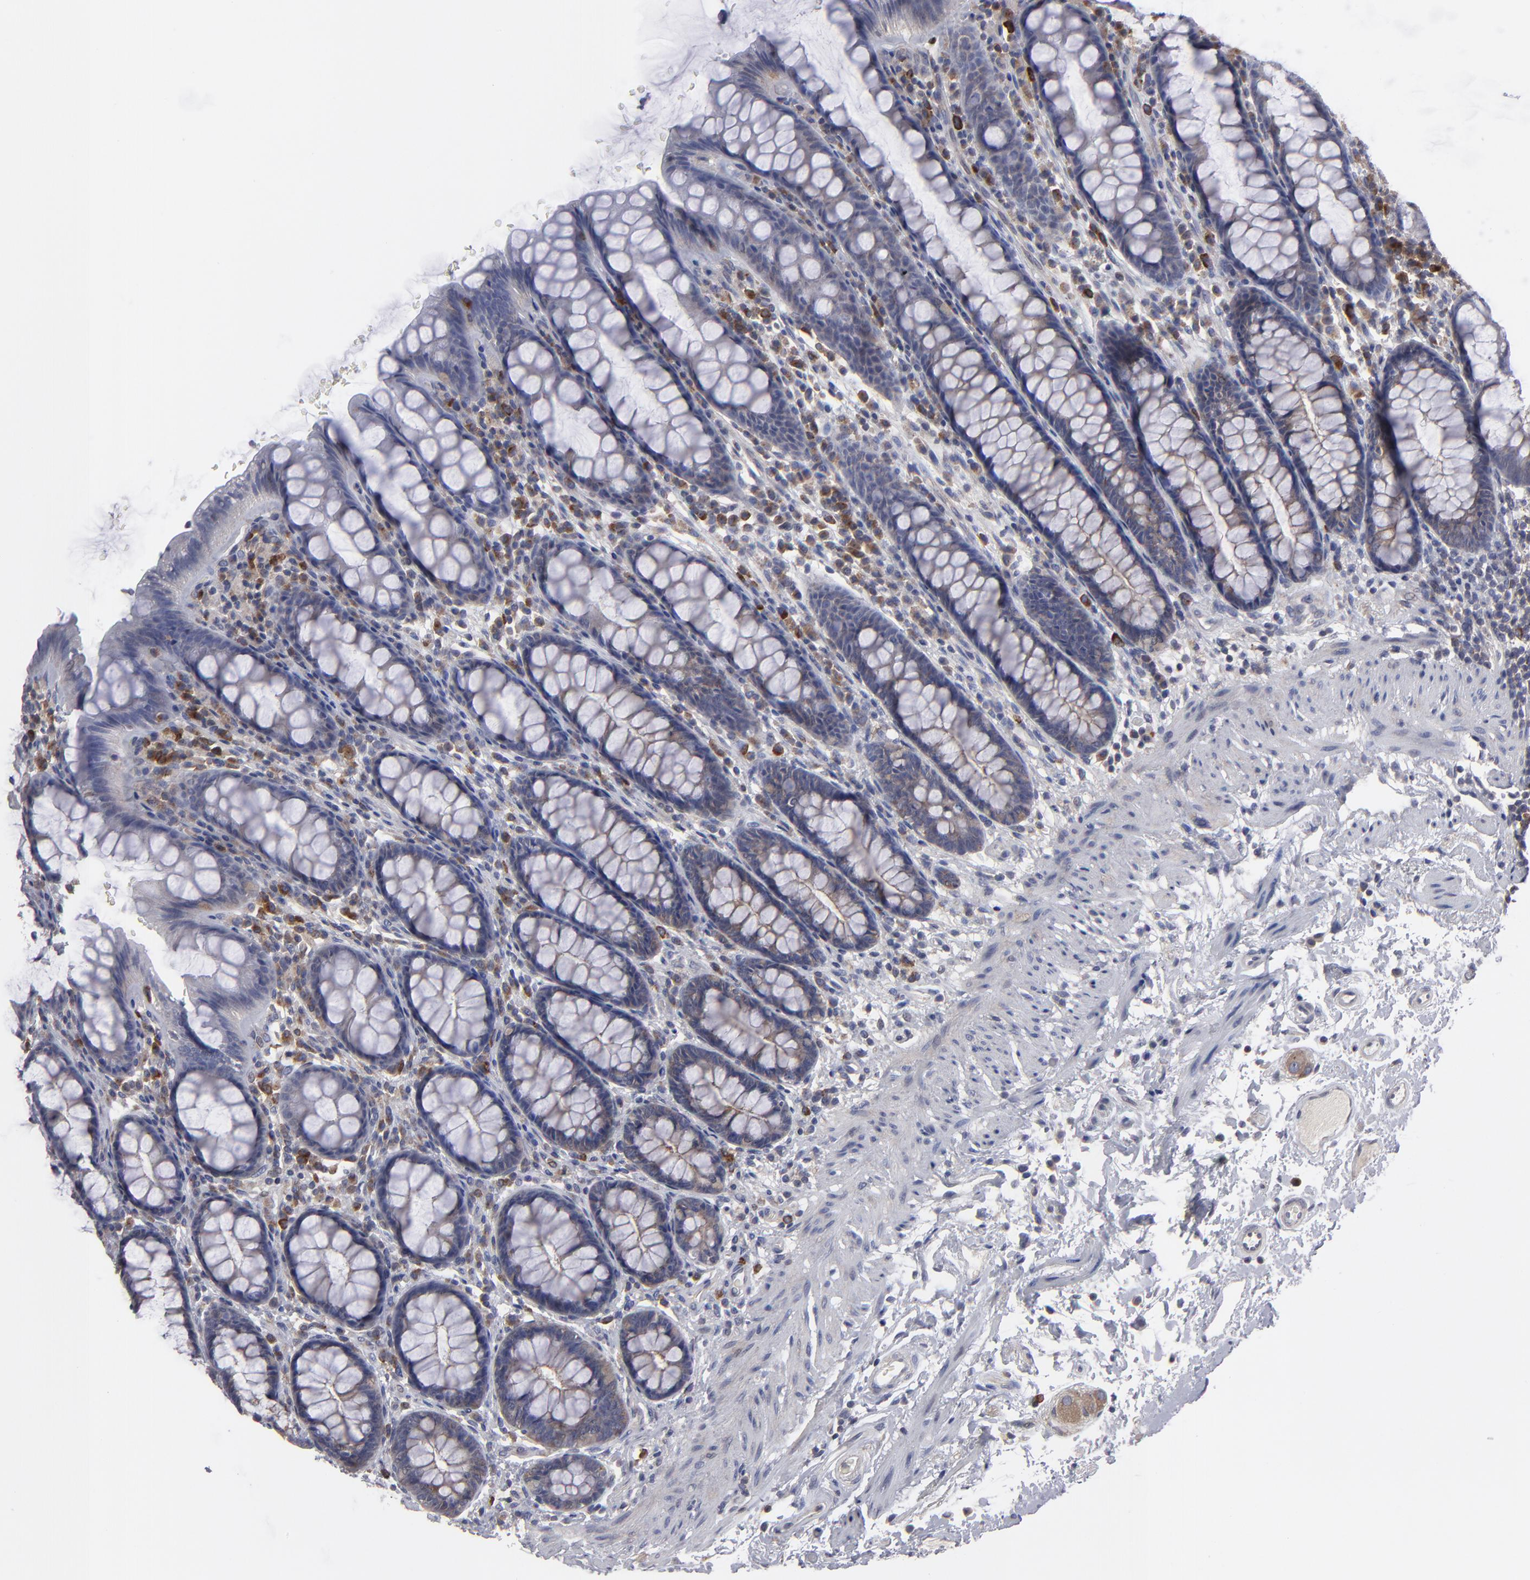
{"staining": {"intensity": "weak", "quantity": "25%-75%", "location": "cytoplasmic/membranous"}, "tissue": "rectum", "cell_type": "Glandular cells", "image_type": "normal", "snomed": [{"axis": "morphology", "description": "Normal tissue, NOS"}, {"axis": "topography", "description": "Rectum"}], "caption": "DAB immunohistochemical staining of benign human rectum shows weak cytoplasmic/membranous protein expression in approximately 25%-75% of glandular cells.", "gene": "CEP97", "patient": {"sex": "male", "age": 92}}